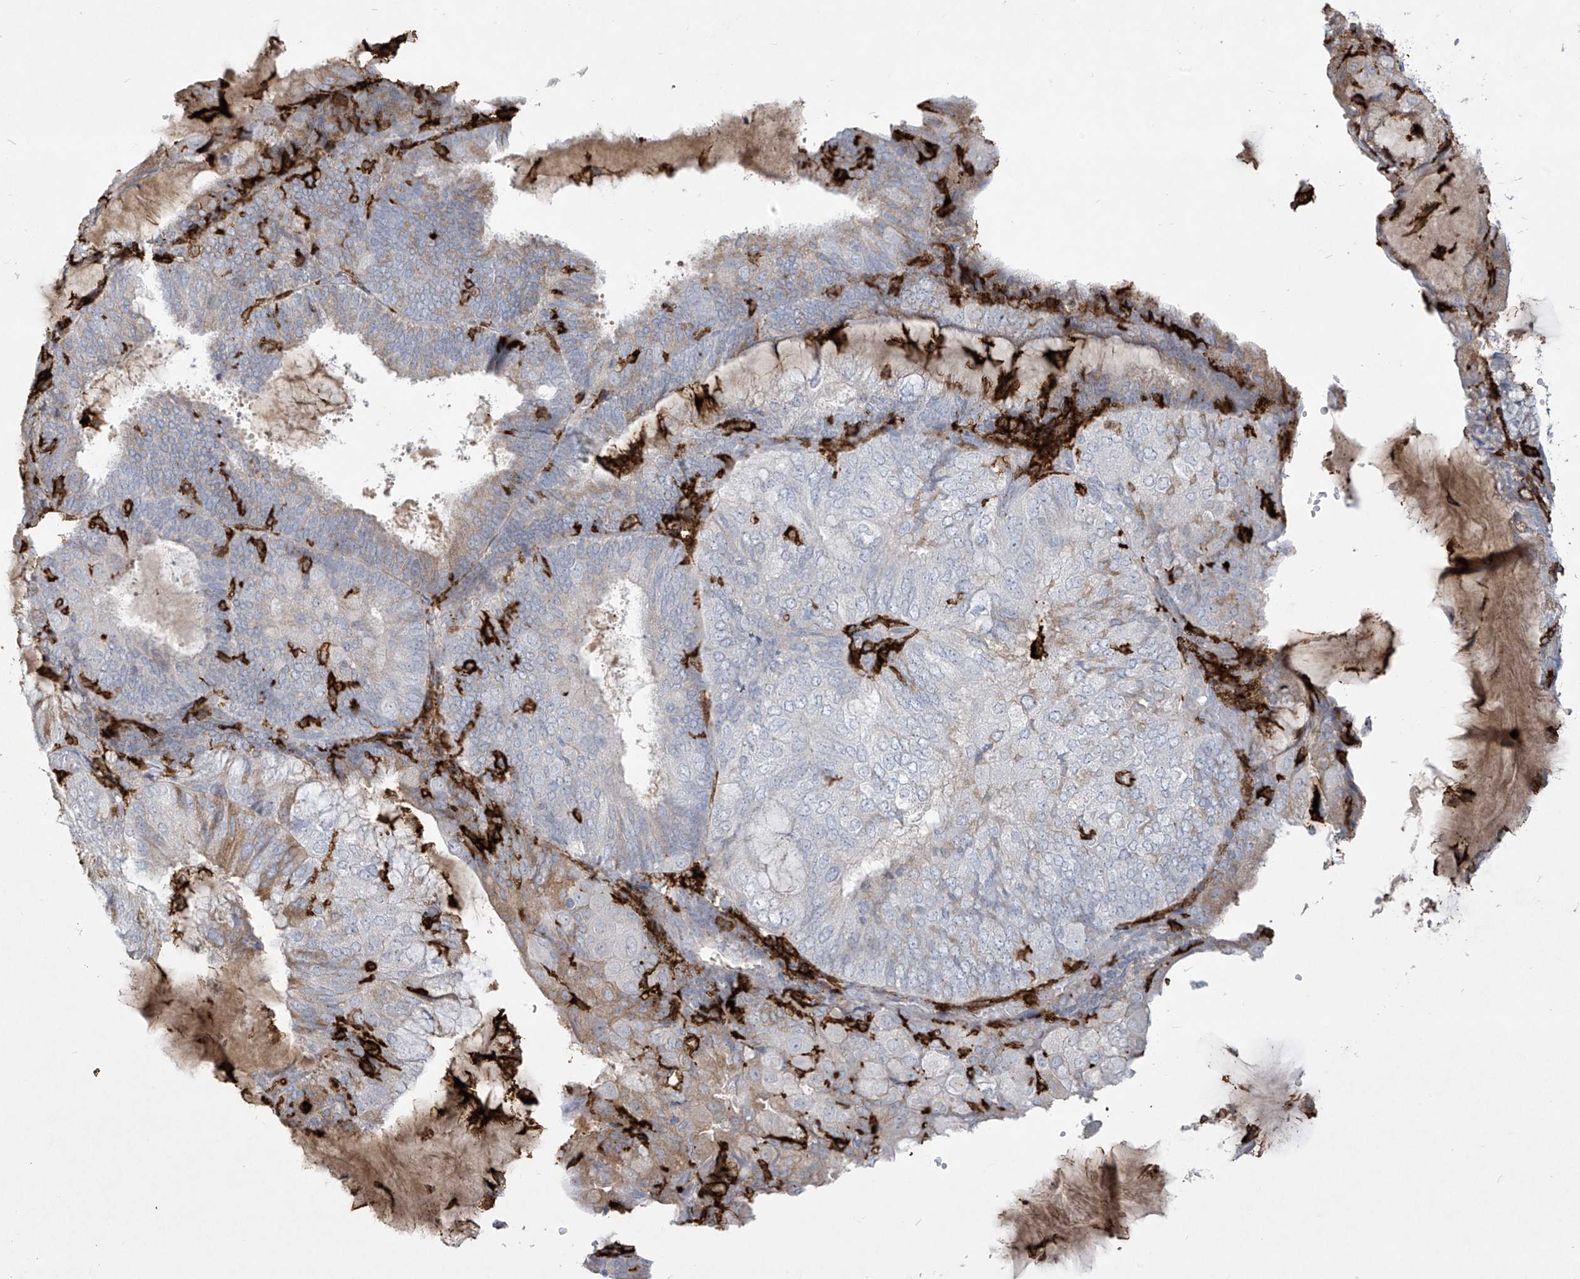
{"staining": {"intensity": "moderate", "quantity": "<25%", "location": "cytoplasmic/membranous"}, "tissue": "endometrial cancer", "cell_type": "Tumor cells", "image_type": "cancer", "snomed": [{"axis": "morphology", "description": "Adenocarcinoma, NOS"}, {"axis": "topography", "description": "Endometrium"}], "caption": "Tumor cells show low levels of moderate cytoplasmic/membranous staining in approximately <25% of cells in human endometrial adenocarcinoma. Ihc stains the protein in brown and the nuclei are stained blue.", "gene": "FCGR3A", "patient": {"sex": "female", "age": 81}}